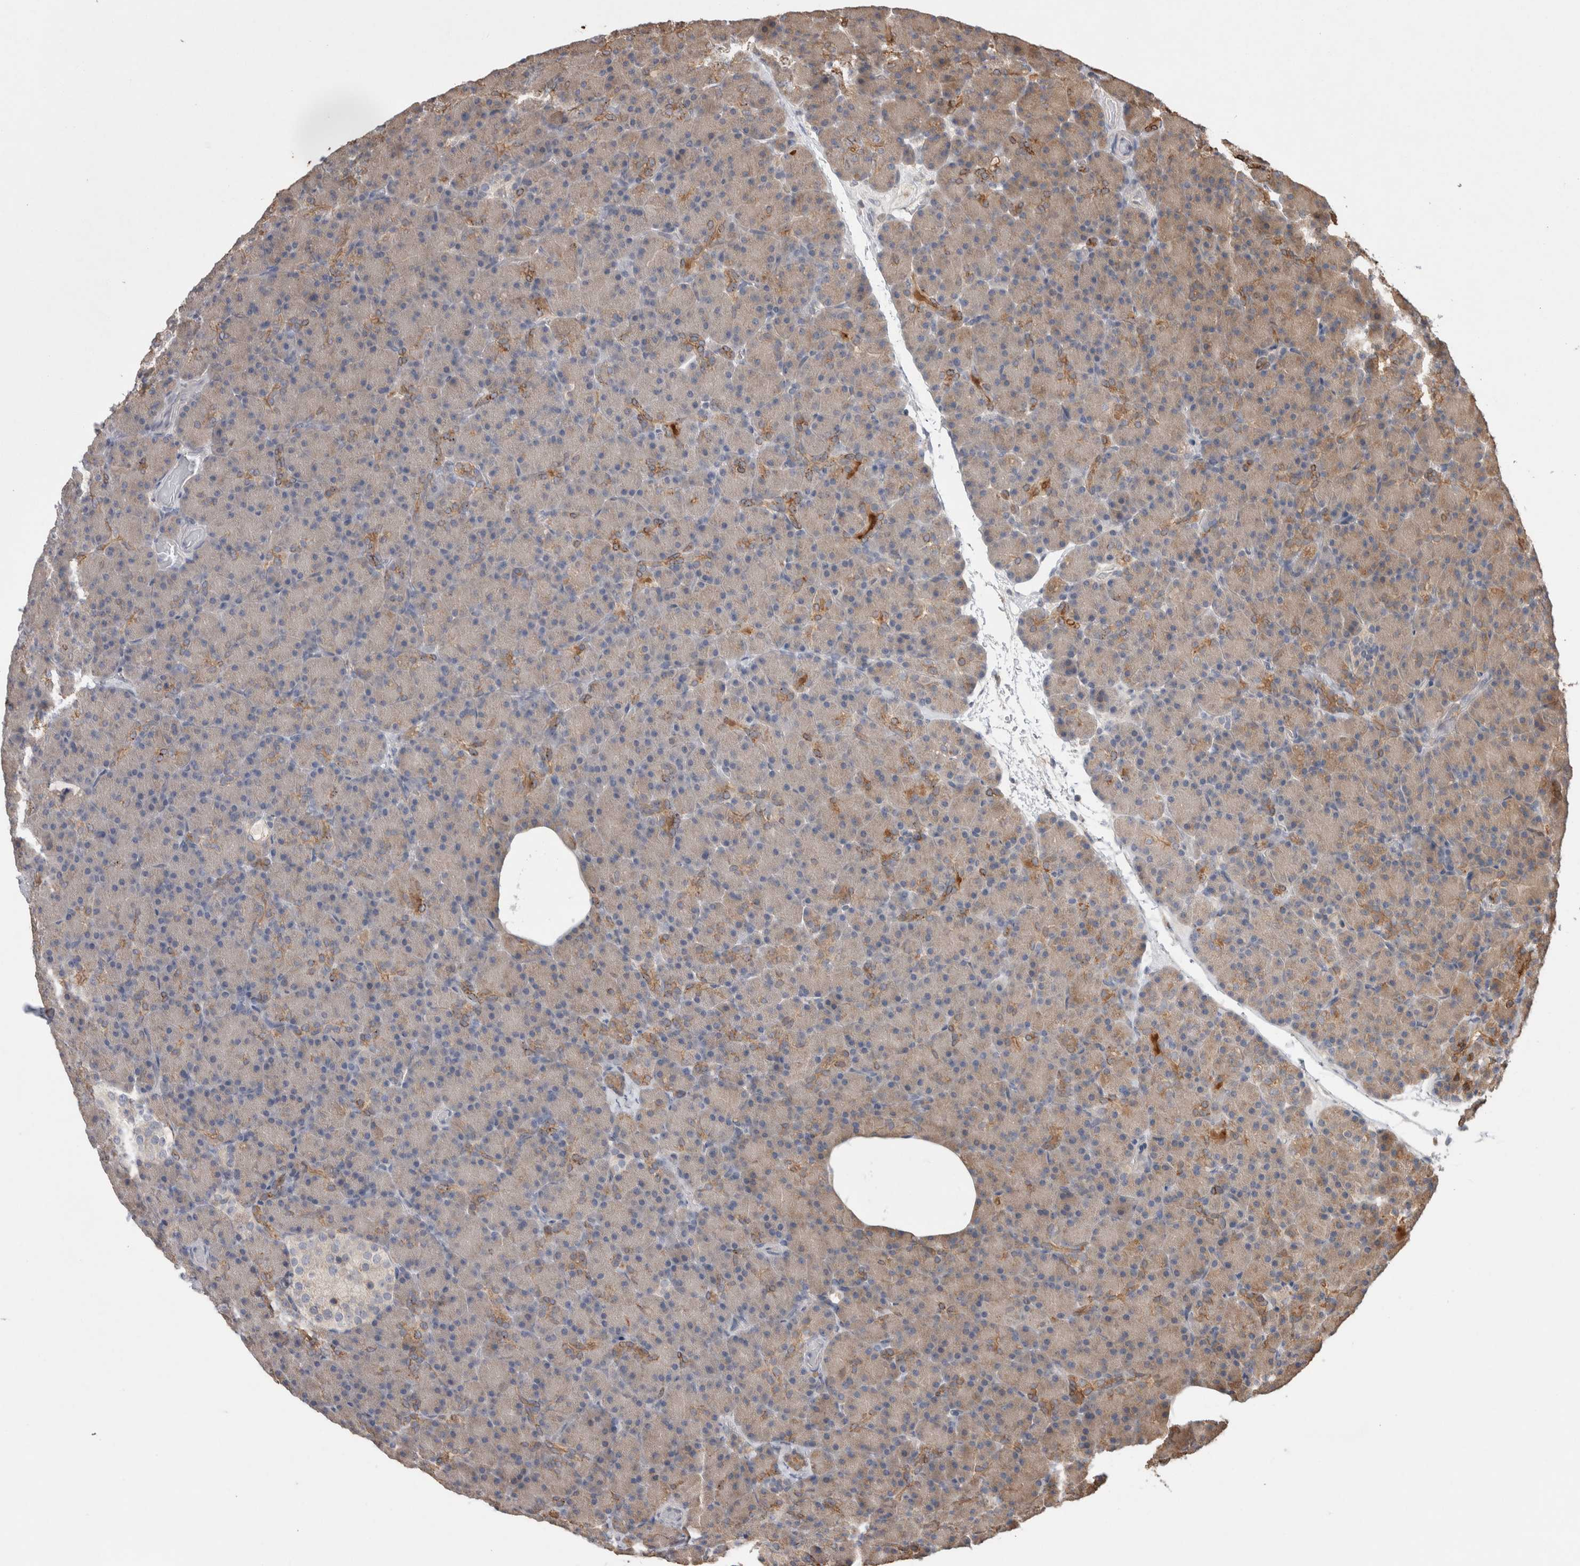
{"staining": {"intensity": "moderate", "quantity": "<25%", "location": "cytoplasmic/membranous"}, "tissue": "pancreas", "cell_type": "Exocrine glandular cells", "image_type": "normal", "snomed": [{"axis": "morphology", "description": "Normal tissue, NOS"}, {"axis": "topography", "description": "Pancreas"}], "caption": "Benign pancreas shows moderate cytoplasmic/membranous positivity in approximately <25% of exocrine glandular cells, visualized by immunohistochemistry. (brown staining indicates protein expression, while blue staining denotes nuclei).", "gene": "TRIM5", "patient": {"sex": "female", "age": 43}}